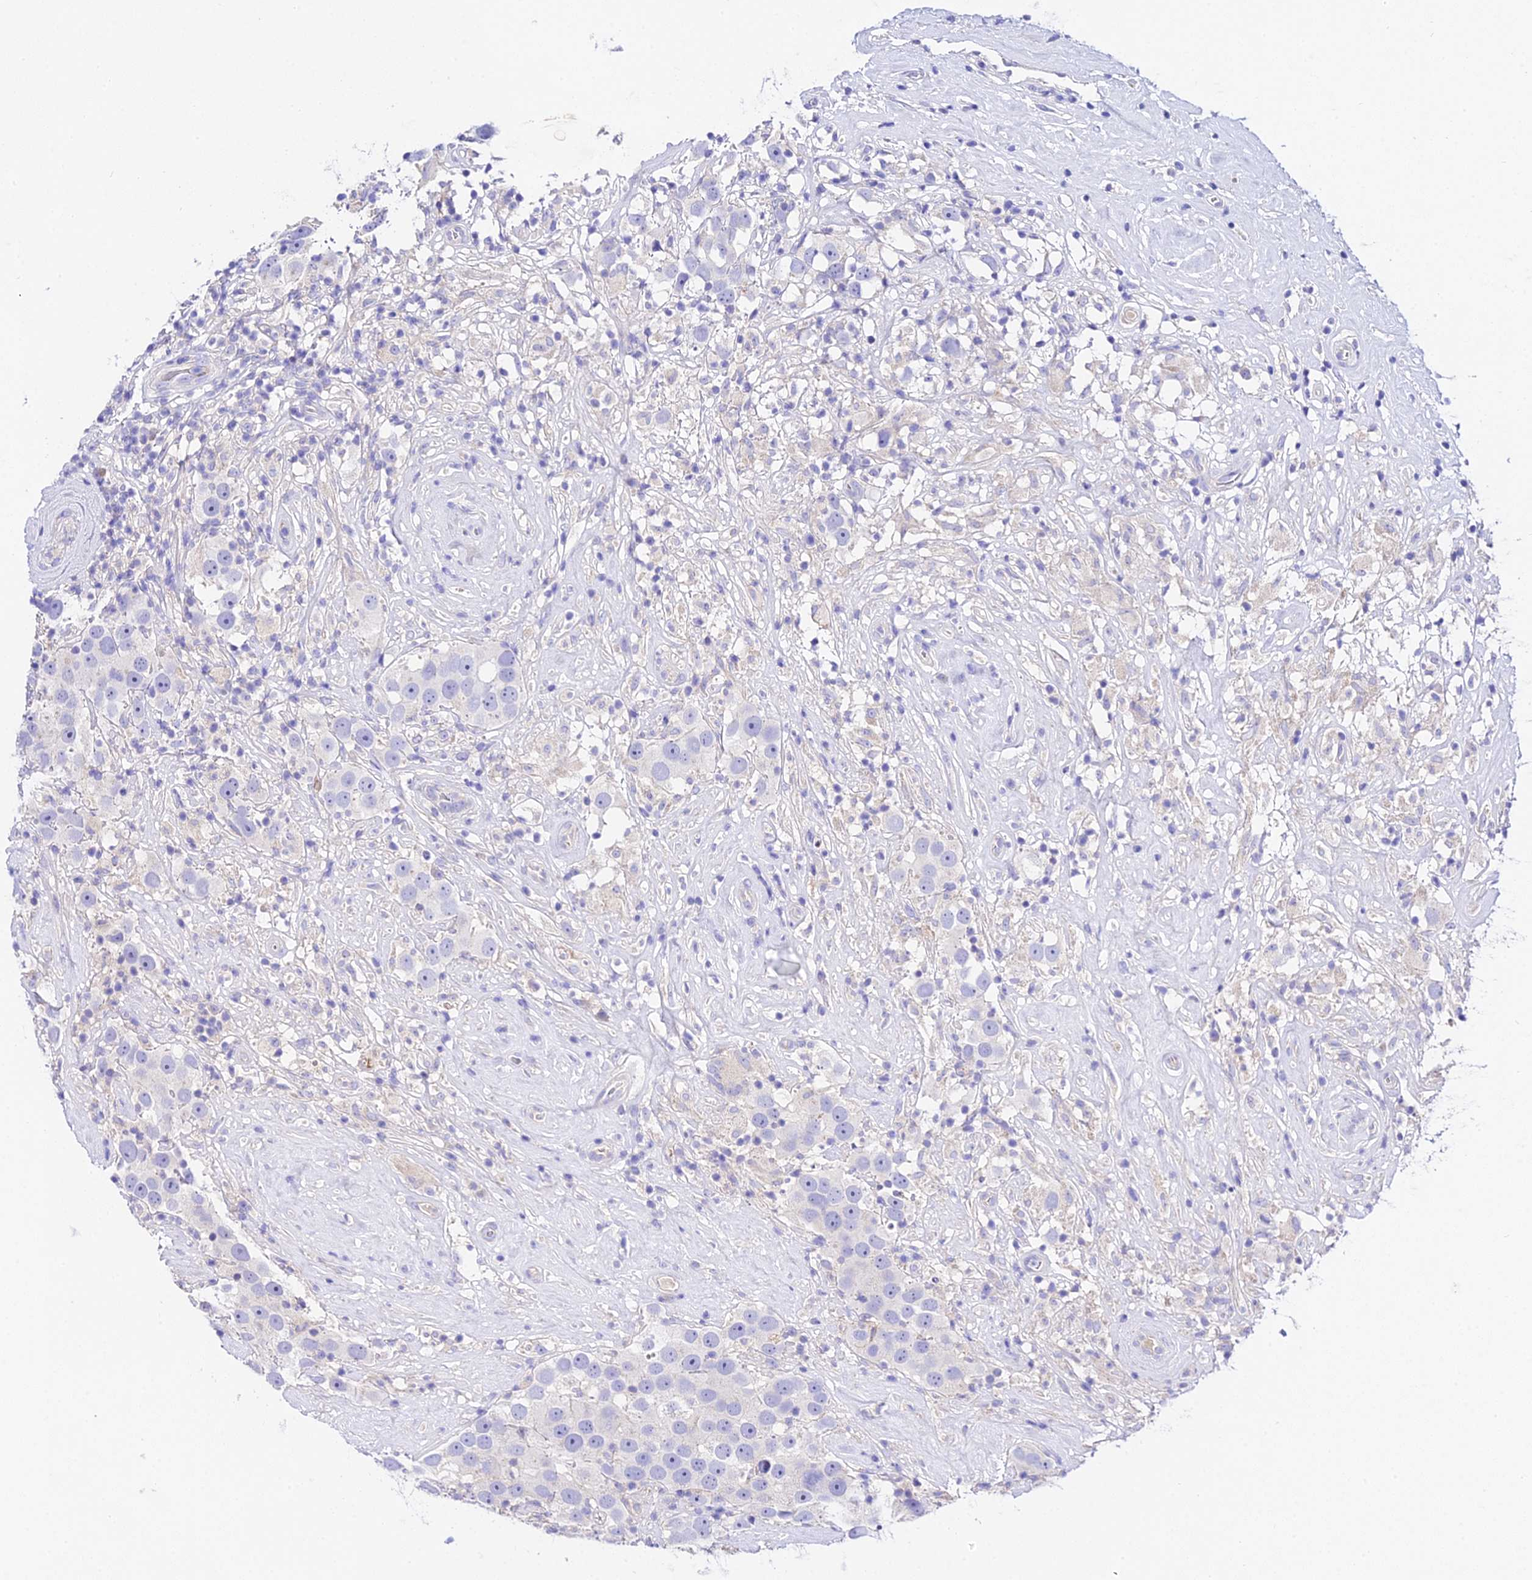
{"staining": {"intensity": "negative", "quantity": "none", "location": "none"}, "tissue": "testis cancer", "cell_type": "Tumor cells", "image_type": "cancer", "snomed": [{"axis": "morphology", "description": "Seminoma, NOS"}, {"axis": "topography", "description": "Testis"}], "caption": "Immunohistochemistry of testis cancer (seminoma) reveals no staining in tumor cells.", "gene": "TMEM117", "patient": {"sex": "male", "age": 49}}